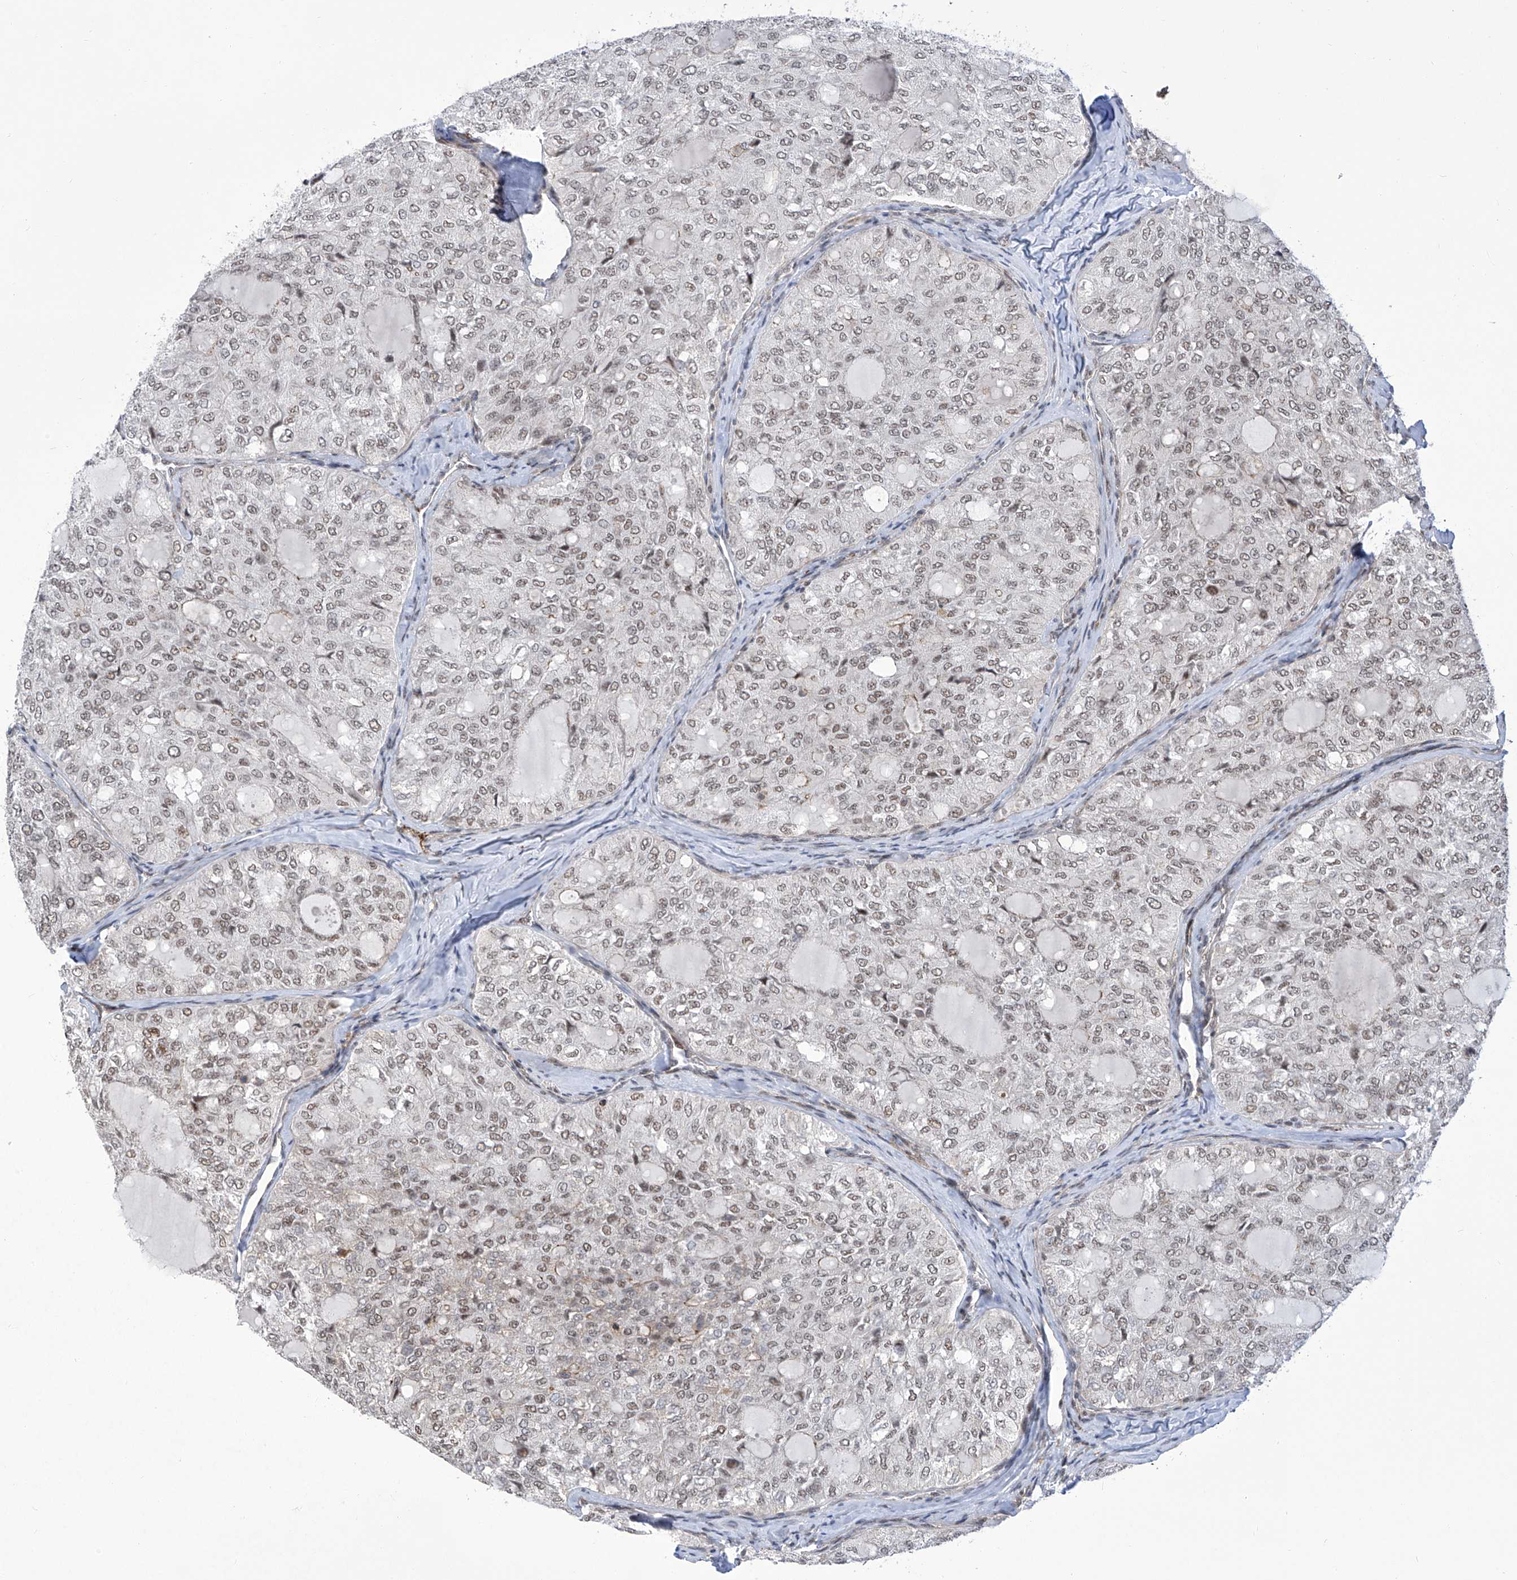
{"staining": {"intensity": "weak", "quantity": ">75%", "location": "nuclear"}, "tissue": "thyroid cancer", "cell_type": "Tumor cells", "image_type": "cancer", "snomed": [{"axis": "morphology", "description": "Follicular adenoma carcinoma, NOS"}, {"axis": "topography", "description": "Thyroid gland"}], "caption": "Follicular adenoma carcinoma (thyroid) was stained to show a protein in brown. There is low levels of weak nuclear staining in approximately >75% of tumor cells.", "gene": "CEP290", "patient": {"sex": "male", "age": 75}}